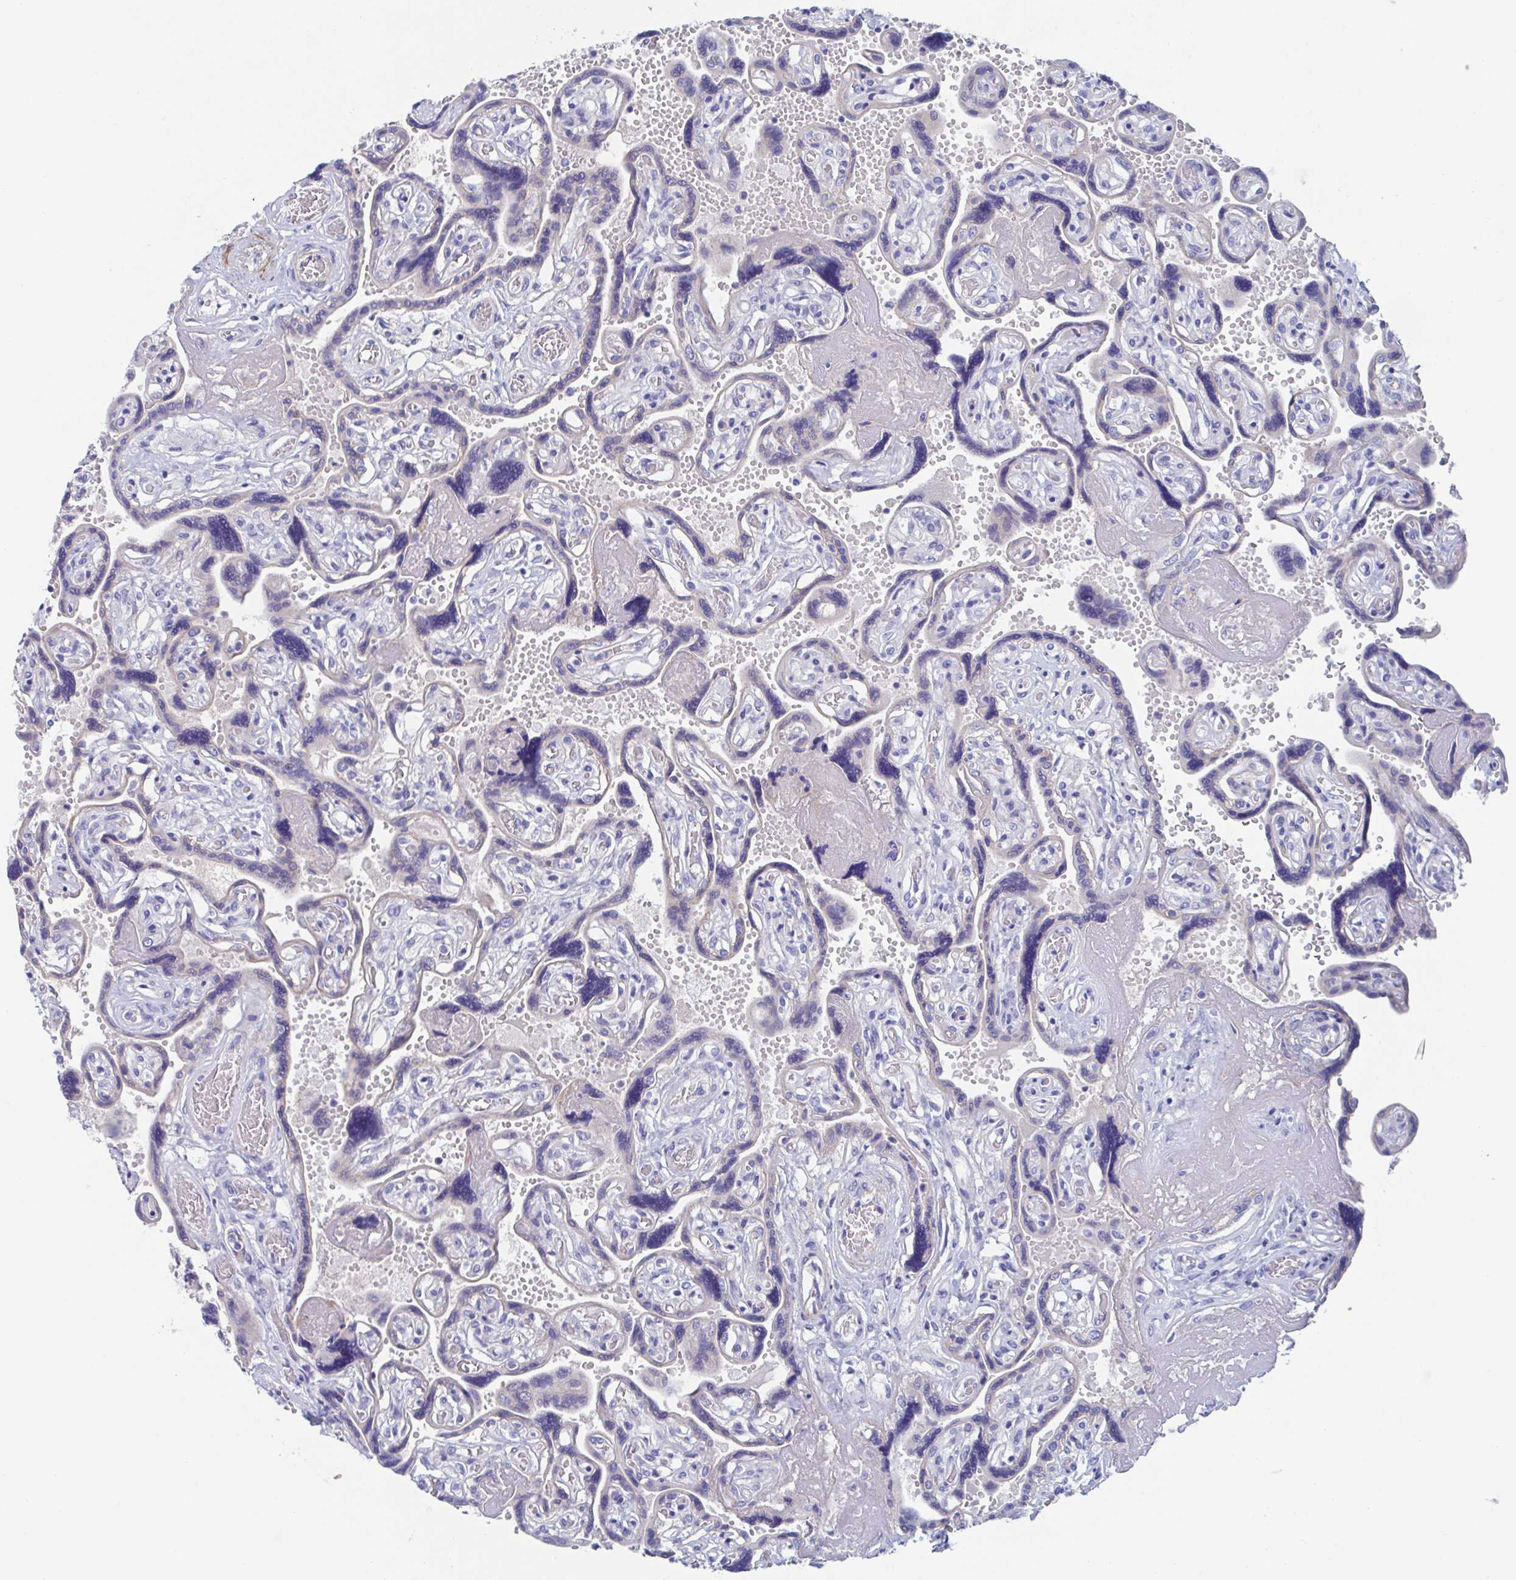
{"staining": {"intensity": "negative", "quantity": "none", "location": "none"}, "tissue": "placenta", "cell_type": "Decidual cells", "image_type": "normal", "snomed": [{"axis": "morphology", "description": "Normal tissue, NOS"}, {"axis": "topography", "description": "Placenta"}], "caption": "Immunohistochemistry image of unremarkable human placenta stained for a protein (brown), which exhibits no staining in decidual cells.", "gene": "CDH2", "patient": {"sex": "female", "age": 32}}